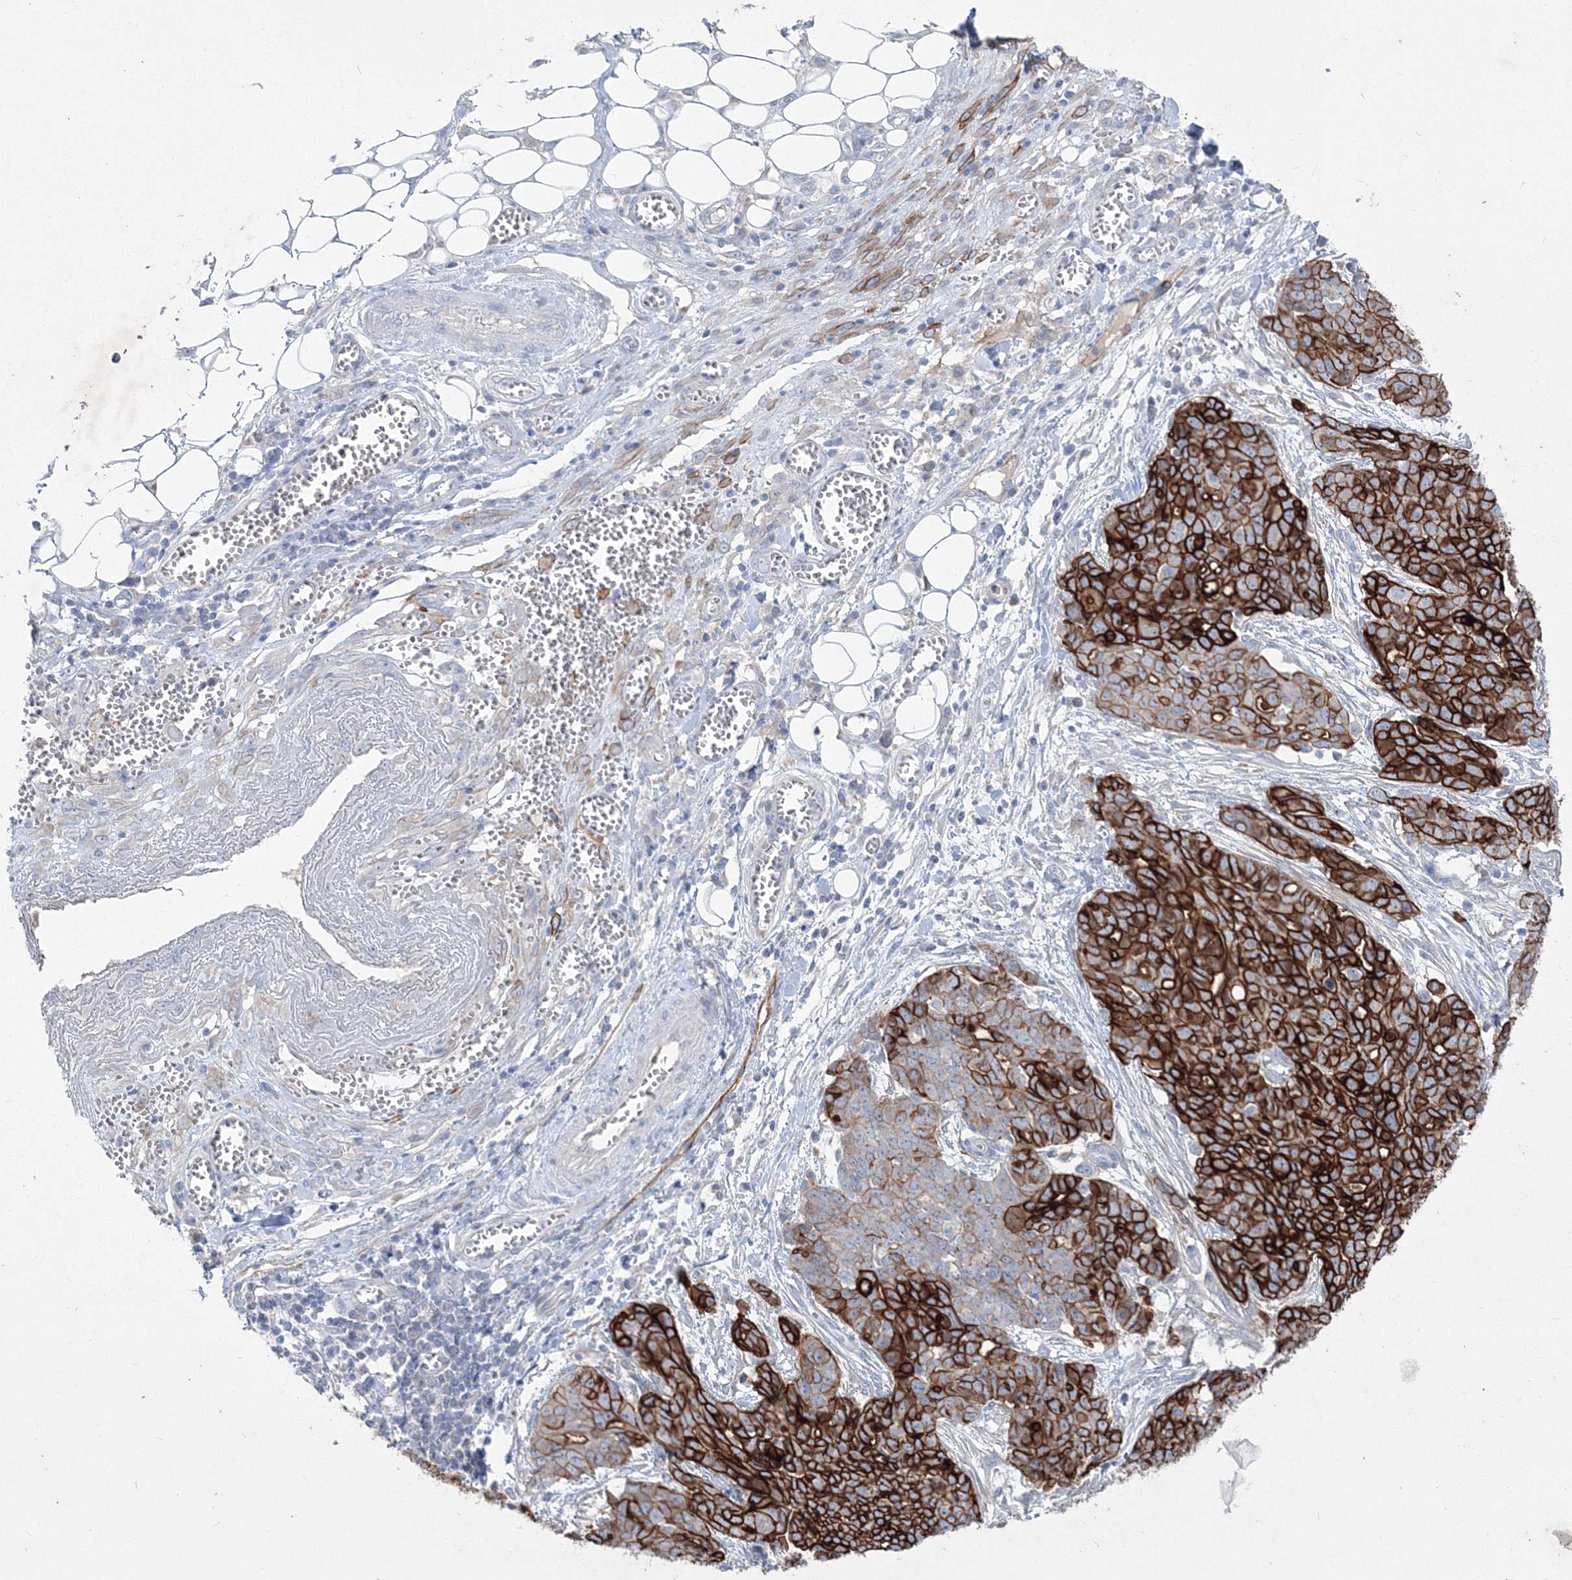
{"staining": {"intensity": "strong", "quantity": ">75%", "location": "cytoplasmic/membranous"}, "tissue": "ovarian cancer", "cell_type": "Tumor cells", "image_type": "cancer", "snomed": [{"axis": "morphology", "description": "Cystadenocarcinoma, serous, NOS"}, {"axis": "topography", "description": "Soft tissue"}, {"axis": "topography", "description": "Ovary"}], "caption": "Protein staining of ovarian cancer (serous cystadenocarcinoma) tissue reveals strong cytoplasmic/membranous staining in approximately >75% of tumor cells.", "gene": "TMEM139", "patient": {"sex": "female", "age": 57}}